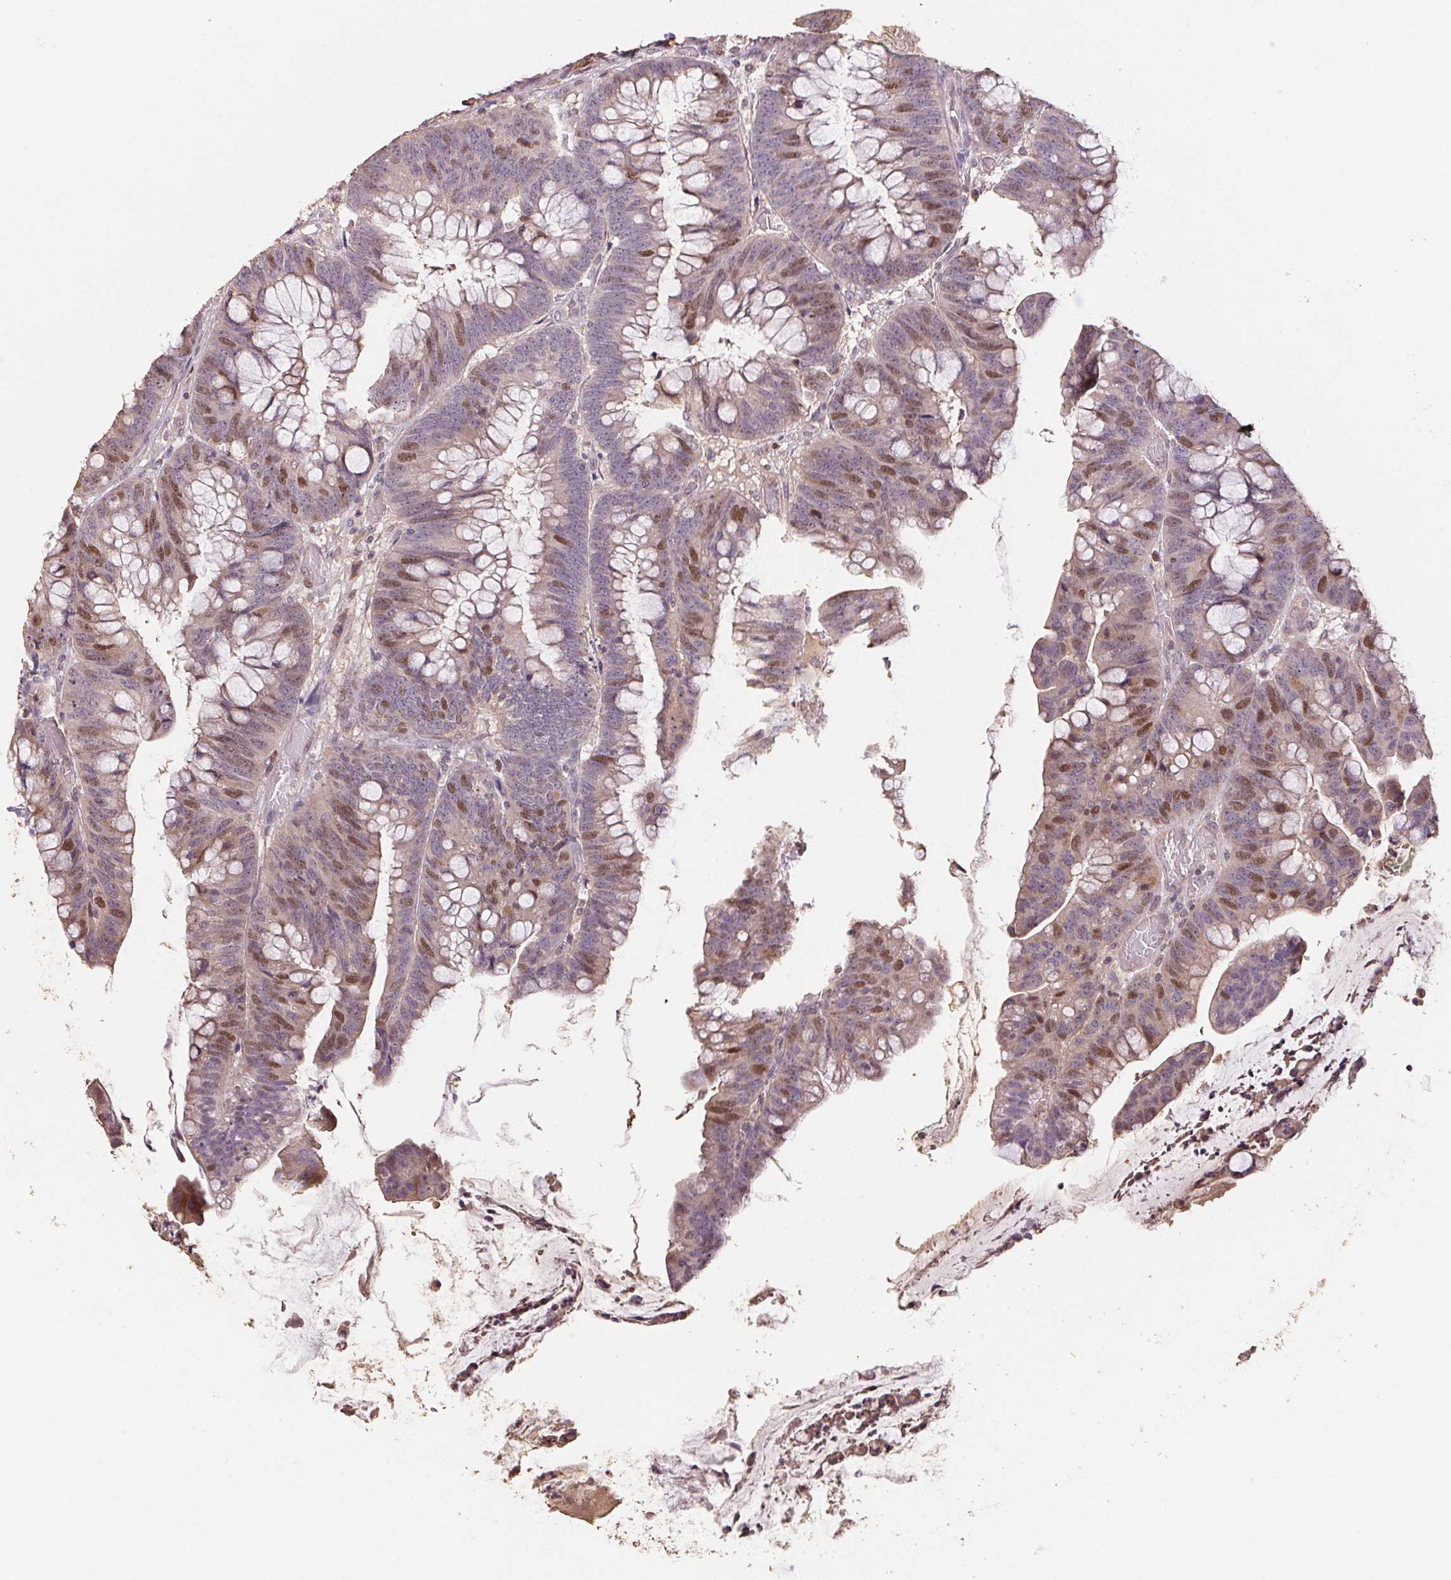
{"staining": {"intensity": "moderate", "quantity": "<25%", "location": "nuclear"}, "tissue": "colorectal cancer", "cell_type": "Tumor cells", "image_type": "cancer", "snomed": [{"axis": "morphology", "description": "Adenocarcinoma, NOS"}, {"axis": "topography", "description": "Colon"}], "caption": "Colorectal cancer stained with a brown dye displays moderate nuclear positive staining in approximately <25% of tumor cells.", "gene": "CENPF", "patient": {"sex": "male", "age": 62}}